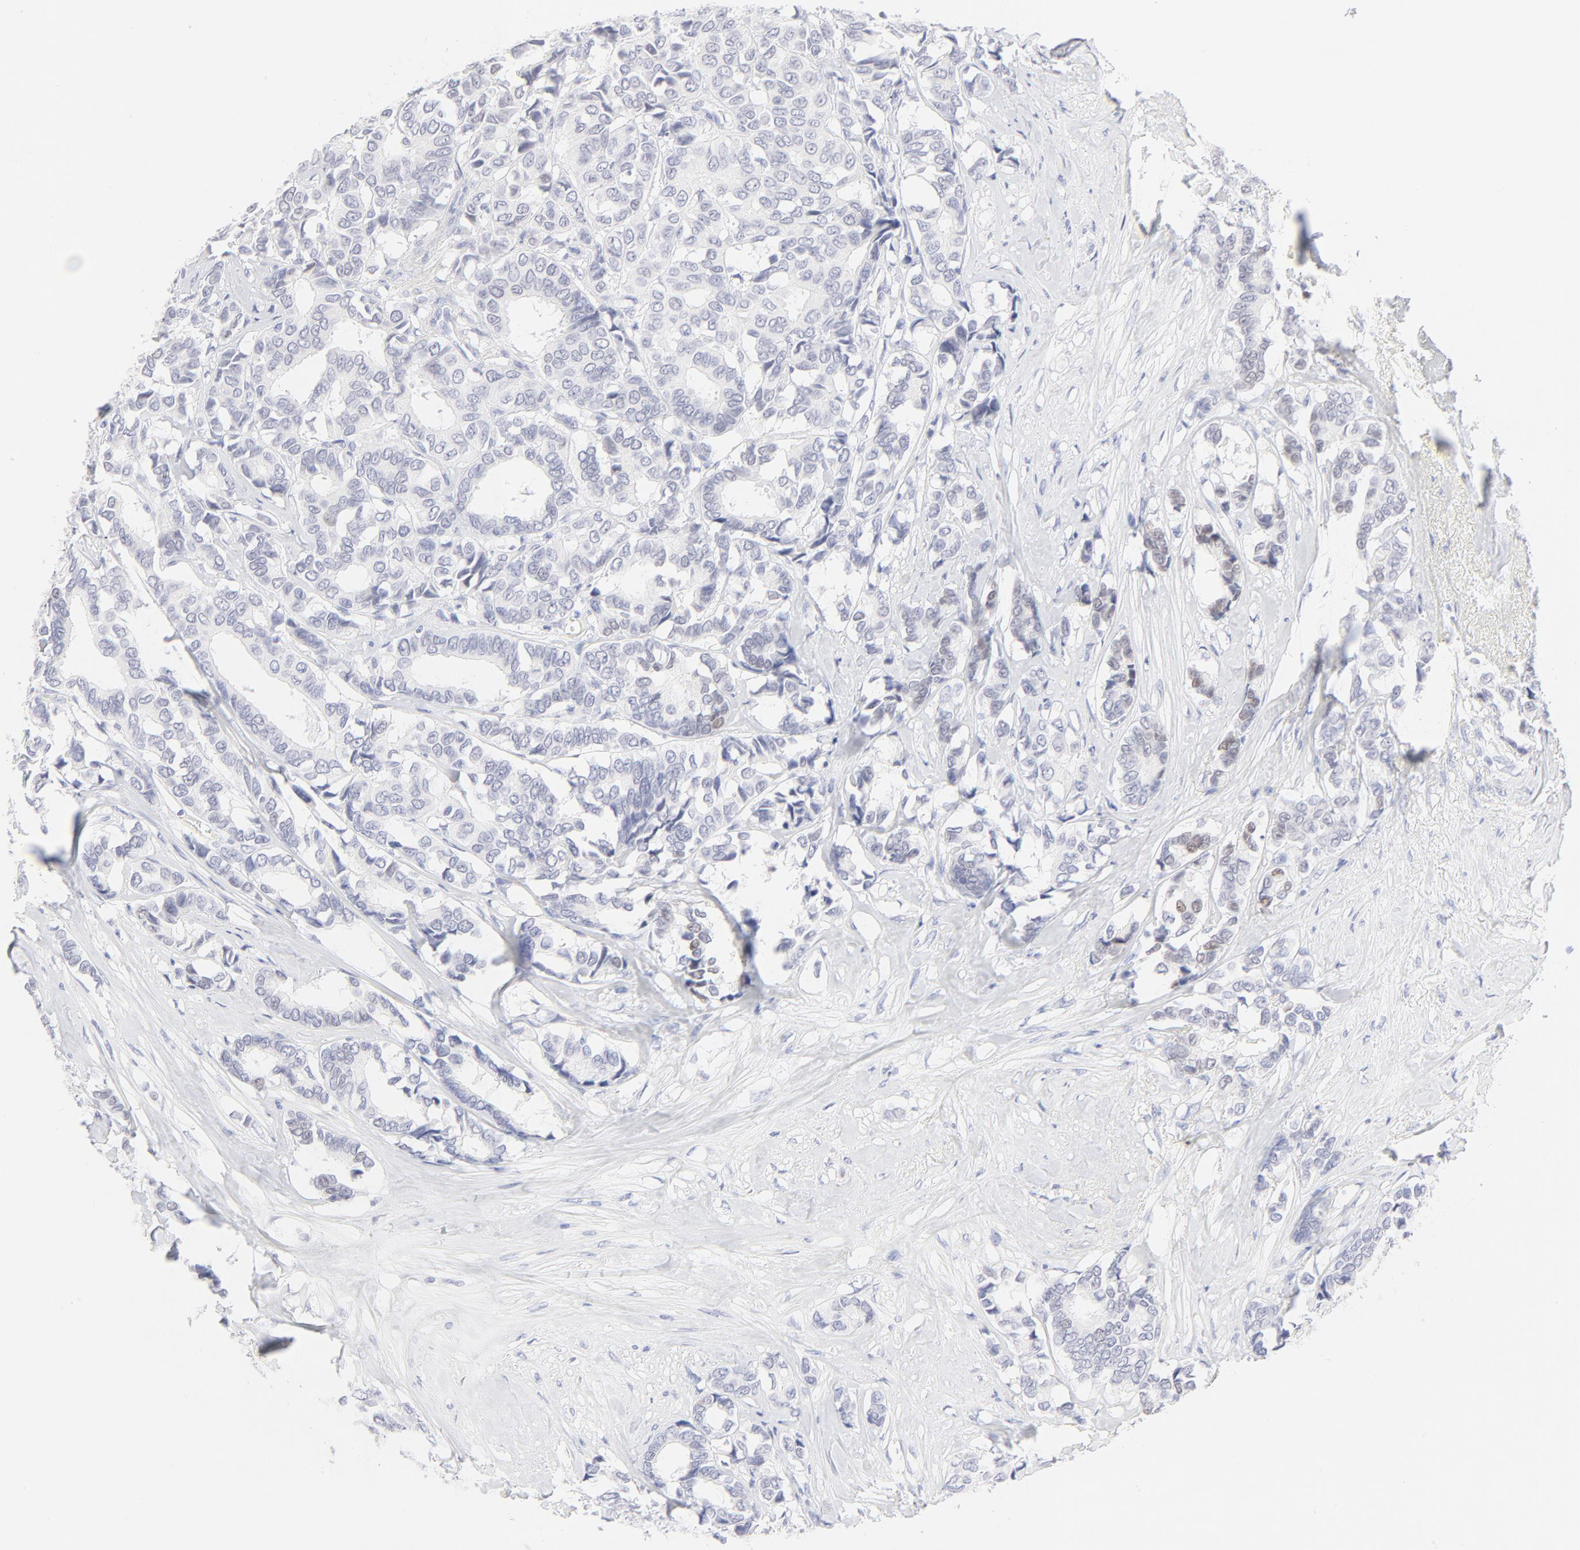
{"staining": {"intensity": "moderate", "quantity": "<25%", "location": "nuclear"}, "tissue": "breast cancer", "cell_type": "Tumor cells", "image_type": "cancer", "snomed": [{"axis": "morphology", "description": "Duct carcinoma"}, {"axis": "topography", "description": "Breast"}], "caption": "Breast cancer (invasive ductal carcinoma) stained for a protein (brown) reveals moderate nuclear positive expression in about <25% of tumor cells.", "gene": "ELF3", "patient": {"sex": "female", "age": 87}}